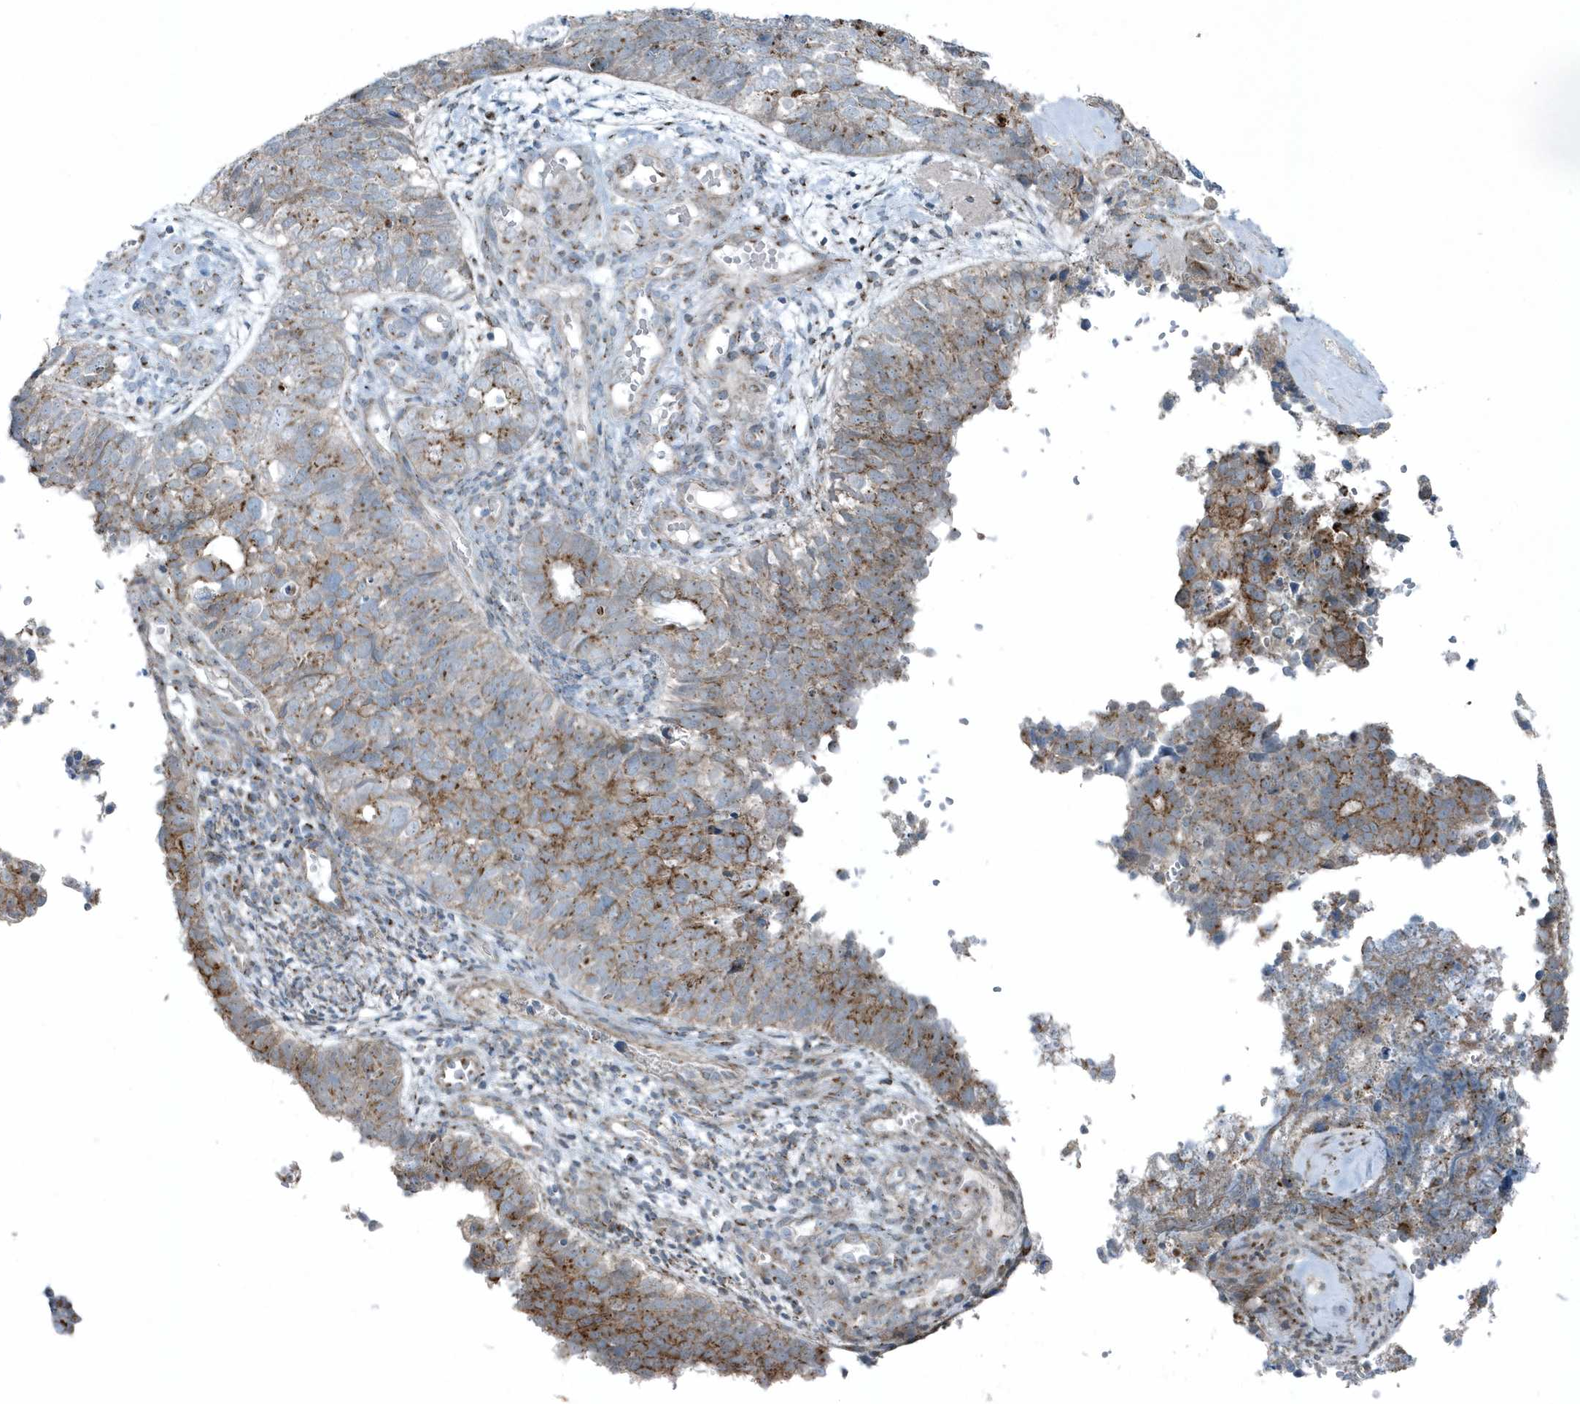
{"staining": {"intensity": "moderate", "quantity": "<25%", "location": "cytoplasmic/membranous"}, "tissue": "cervical cancer", "cell_type": "Tumor cells", "image_type": "cancer", "snomed": [{"axis": "morphology", "description": "Squamous cell carcinoma, NOS"}, {"axis": "topography", "description": "Cervix"}], "caption": "Brown immunohistochemical staining in cervical squamous cell carcinoma exhibits moderate cytoplasmic/membranous positivity in approximately <25% of tumor cells.", "gene": "GCC2", "patient": {"sex": "female", "age": 63}}